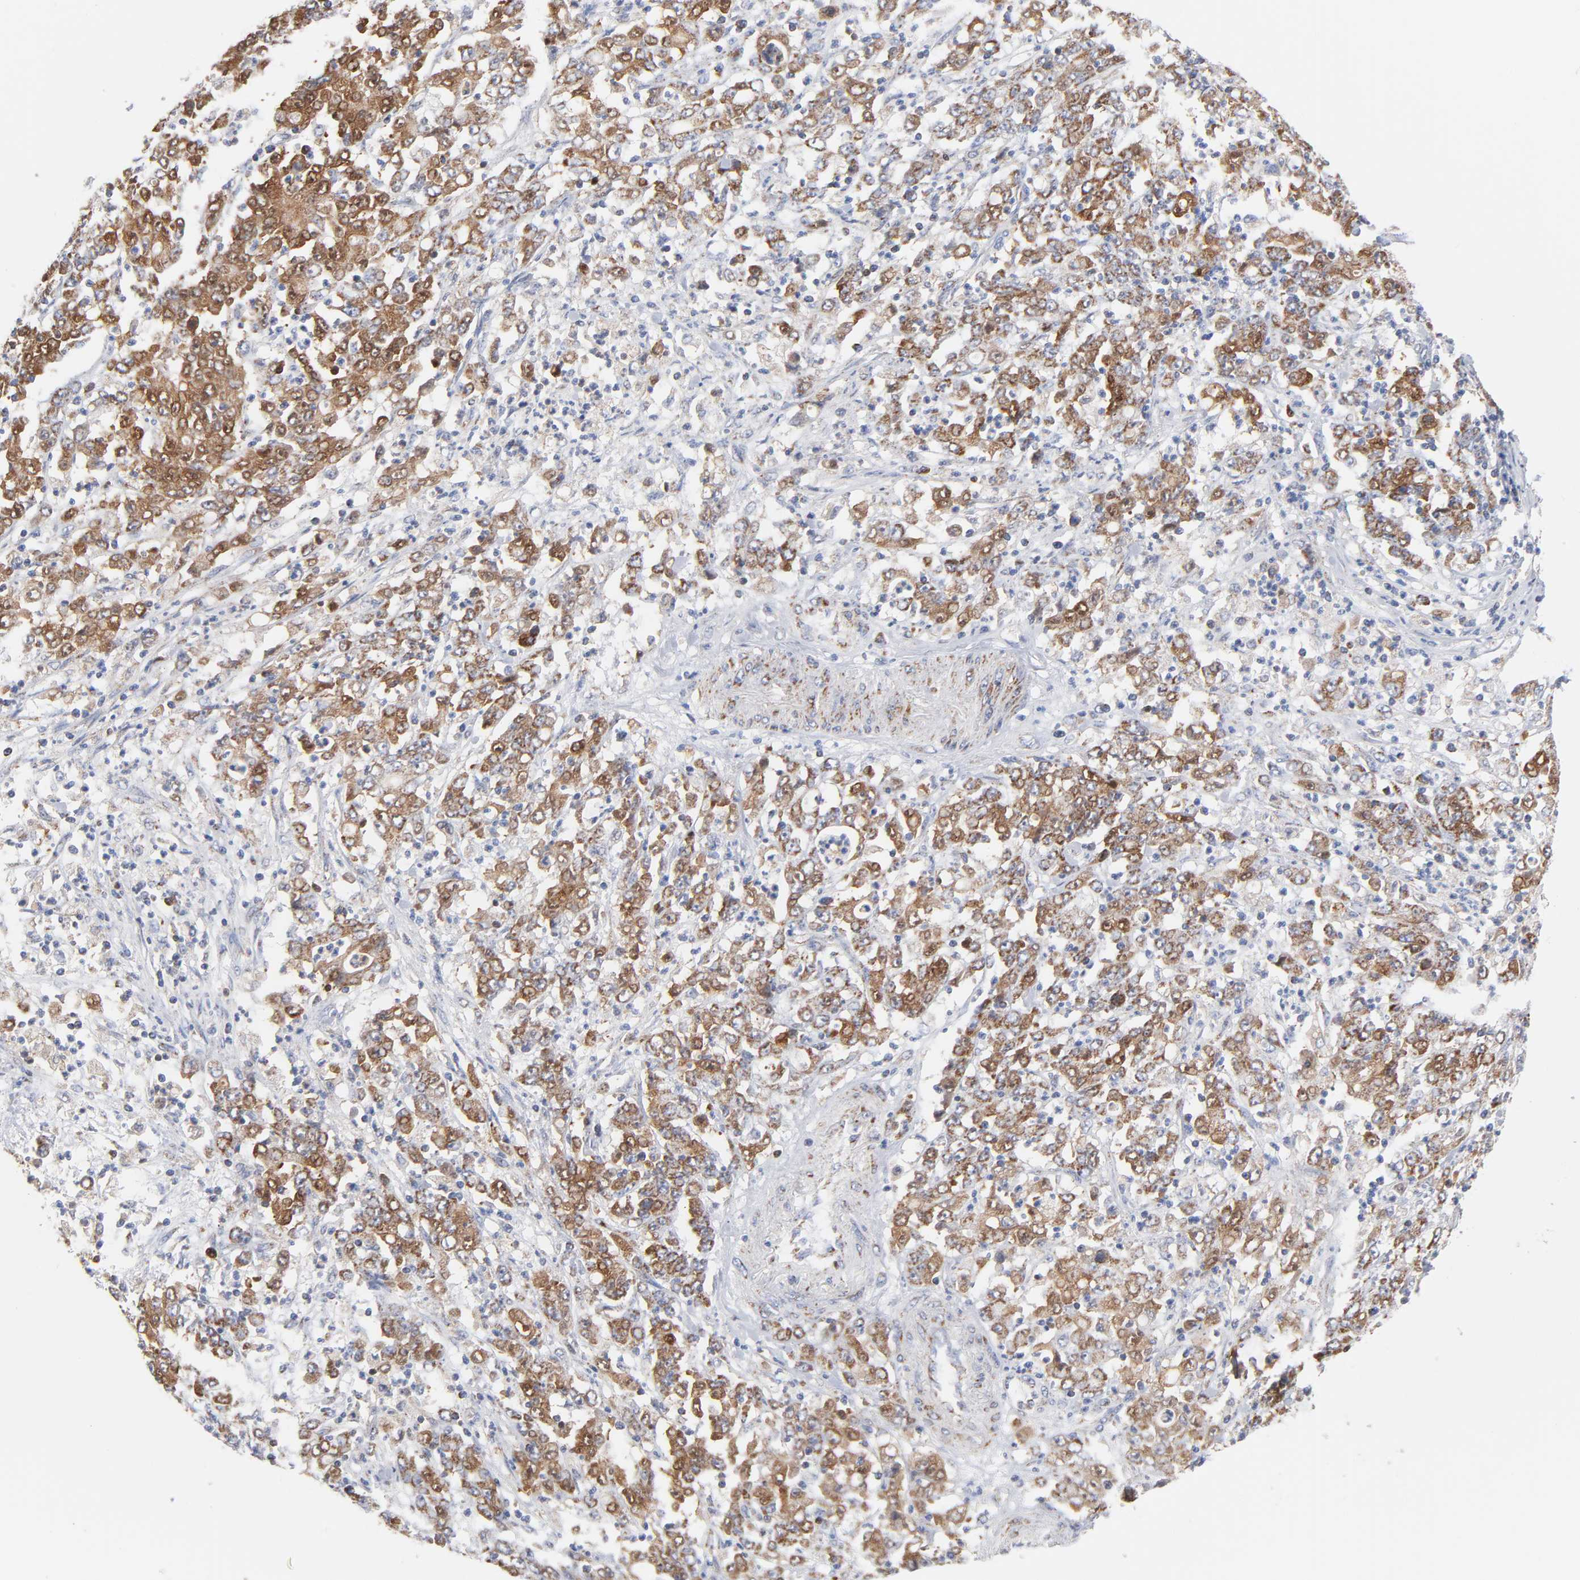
{"staining": {"intensity": "moderate", "quantity": ">75%", "location": "cytoplasmic/membranous"}, "tissue": "stomach cancer", "cell_type": "Tumor cells", "image_type": "cancer", "snomed": [{"axis": "morphology", "description": "Adenocarcinoma, NOS"}, {"axis": "topography", "description": "Stomach, lower"}], "caption": "A brown stain highlights moderate cytoplasmic/membranous expression of a protein in human adenocarcinoma (stomach) tumor cells.", "gene": "DIABLO", "patient": {"sex": "female", "age": 71}}